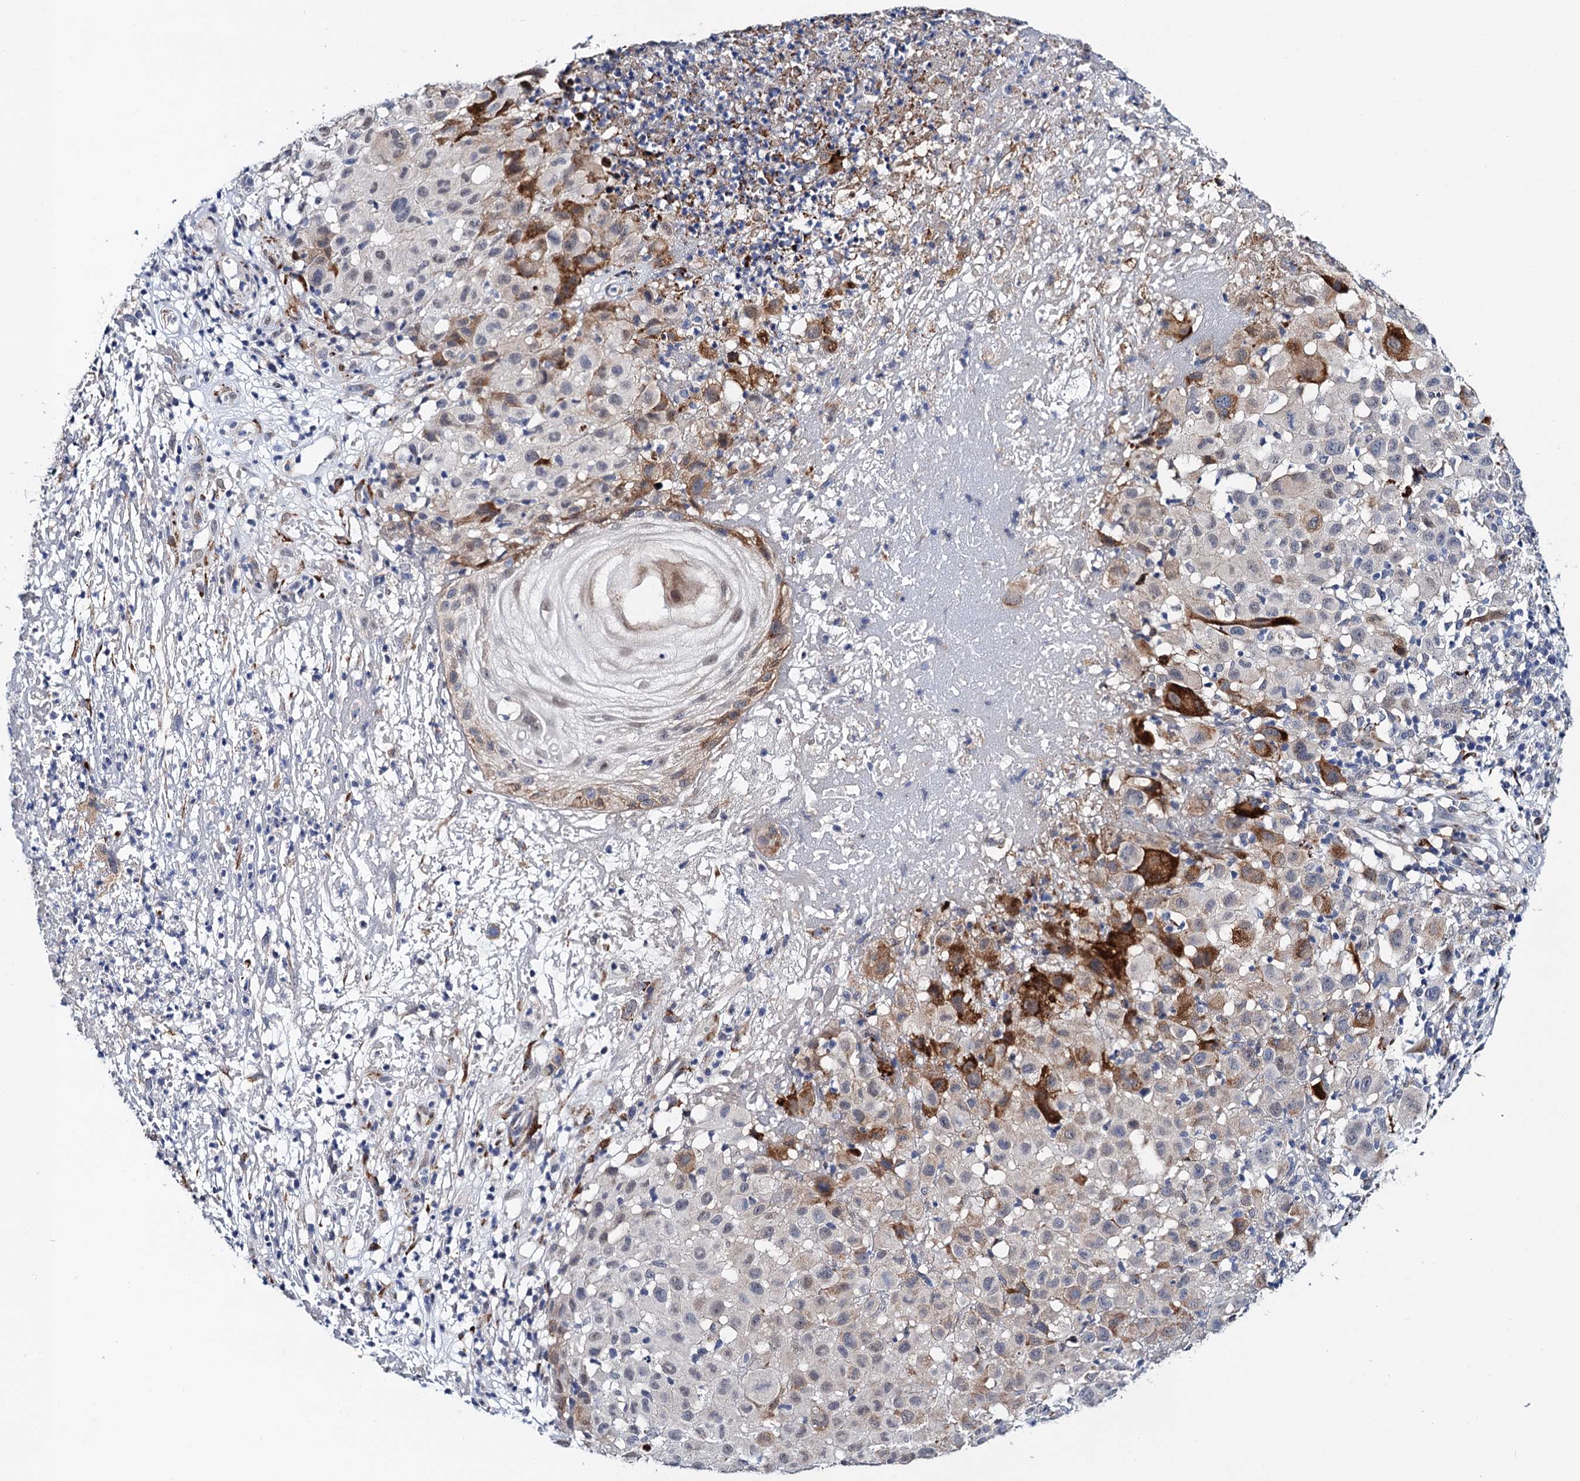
{"staining": {"intensity": "weak", "quantity": "<25%", "location": "nuclear"}, "tissue": "melanoma", "cell_type": "Tumor cells", "image_type": "cancer", "snomed": [{"axis": "morphology", "description": "Malignant melanoma, NOS"}, {"axis": "topography", "description": "Skin"}], "caption": "Melanoma was stained to show a protein in brown. There is no significant expression in tumor cells.", "gene": "SLC7A10", "patient": {"sex": "male", "age": 73}}